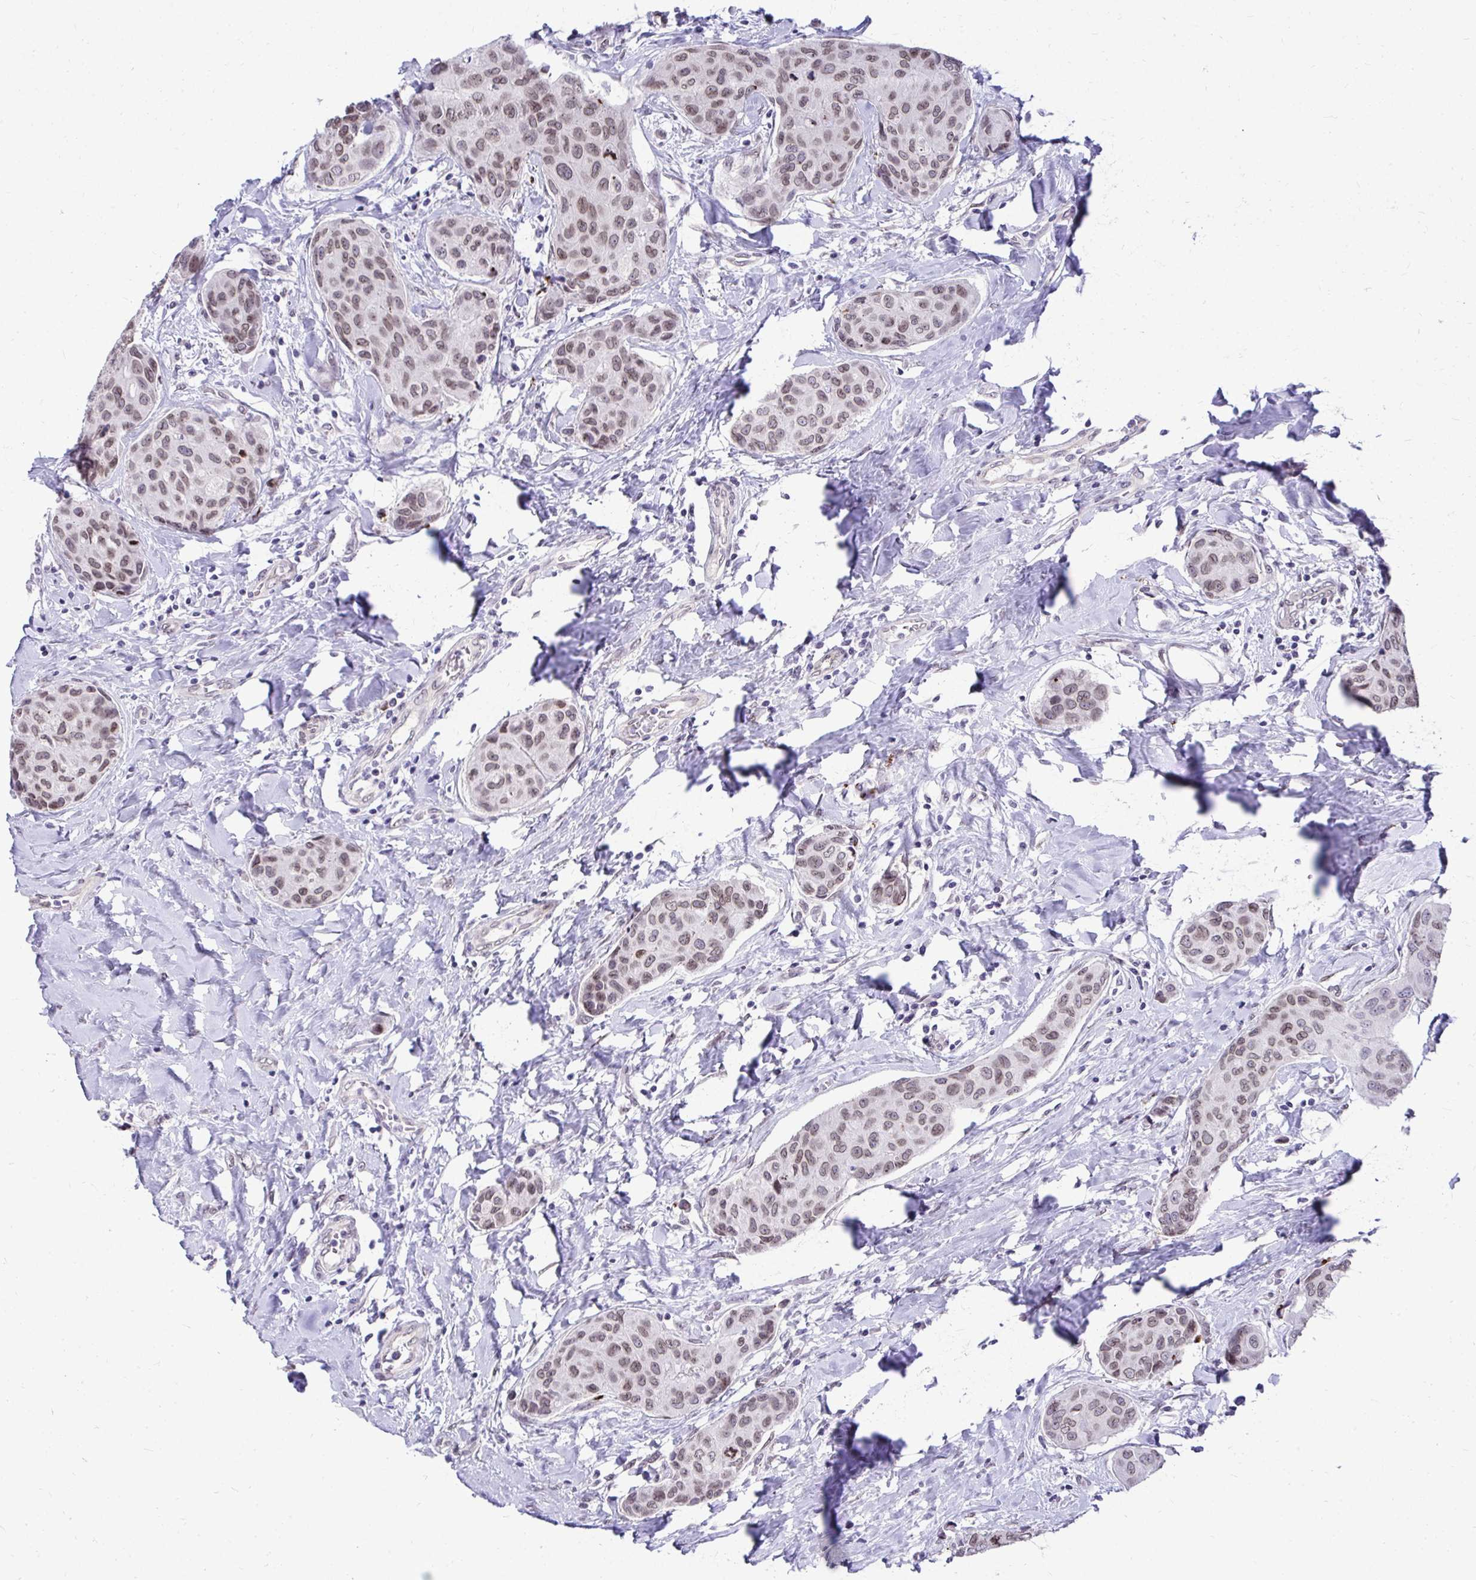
{"staining": {"intensity": "moderate", "quantity": ">75%", "location": "nuclear"}, "tissue": "breast cancer", "cell_type": "Tumor cells", "image_type": "cancer", "snomed": [{"axis": "morphology", "description": "Duct carcinoma"}, {"axis": "topography", "description": "Breast"}], "caption": "Immunohistochemical staining of human breast cancer demonstrates moderate nuclear protein staining in about >75% of tumor cells.", "gene": "BANF1", "patient": {"sex": "female", "age": 80}}